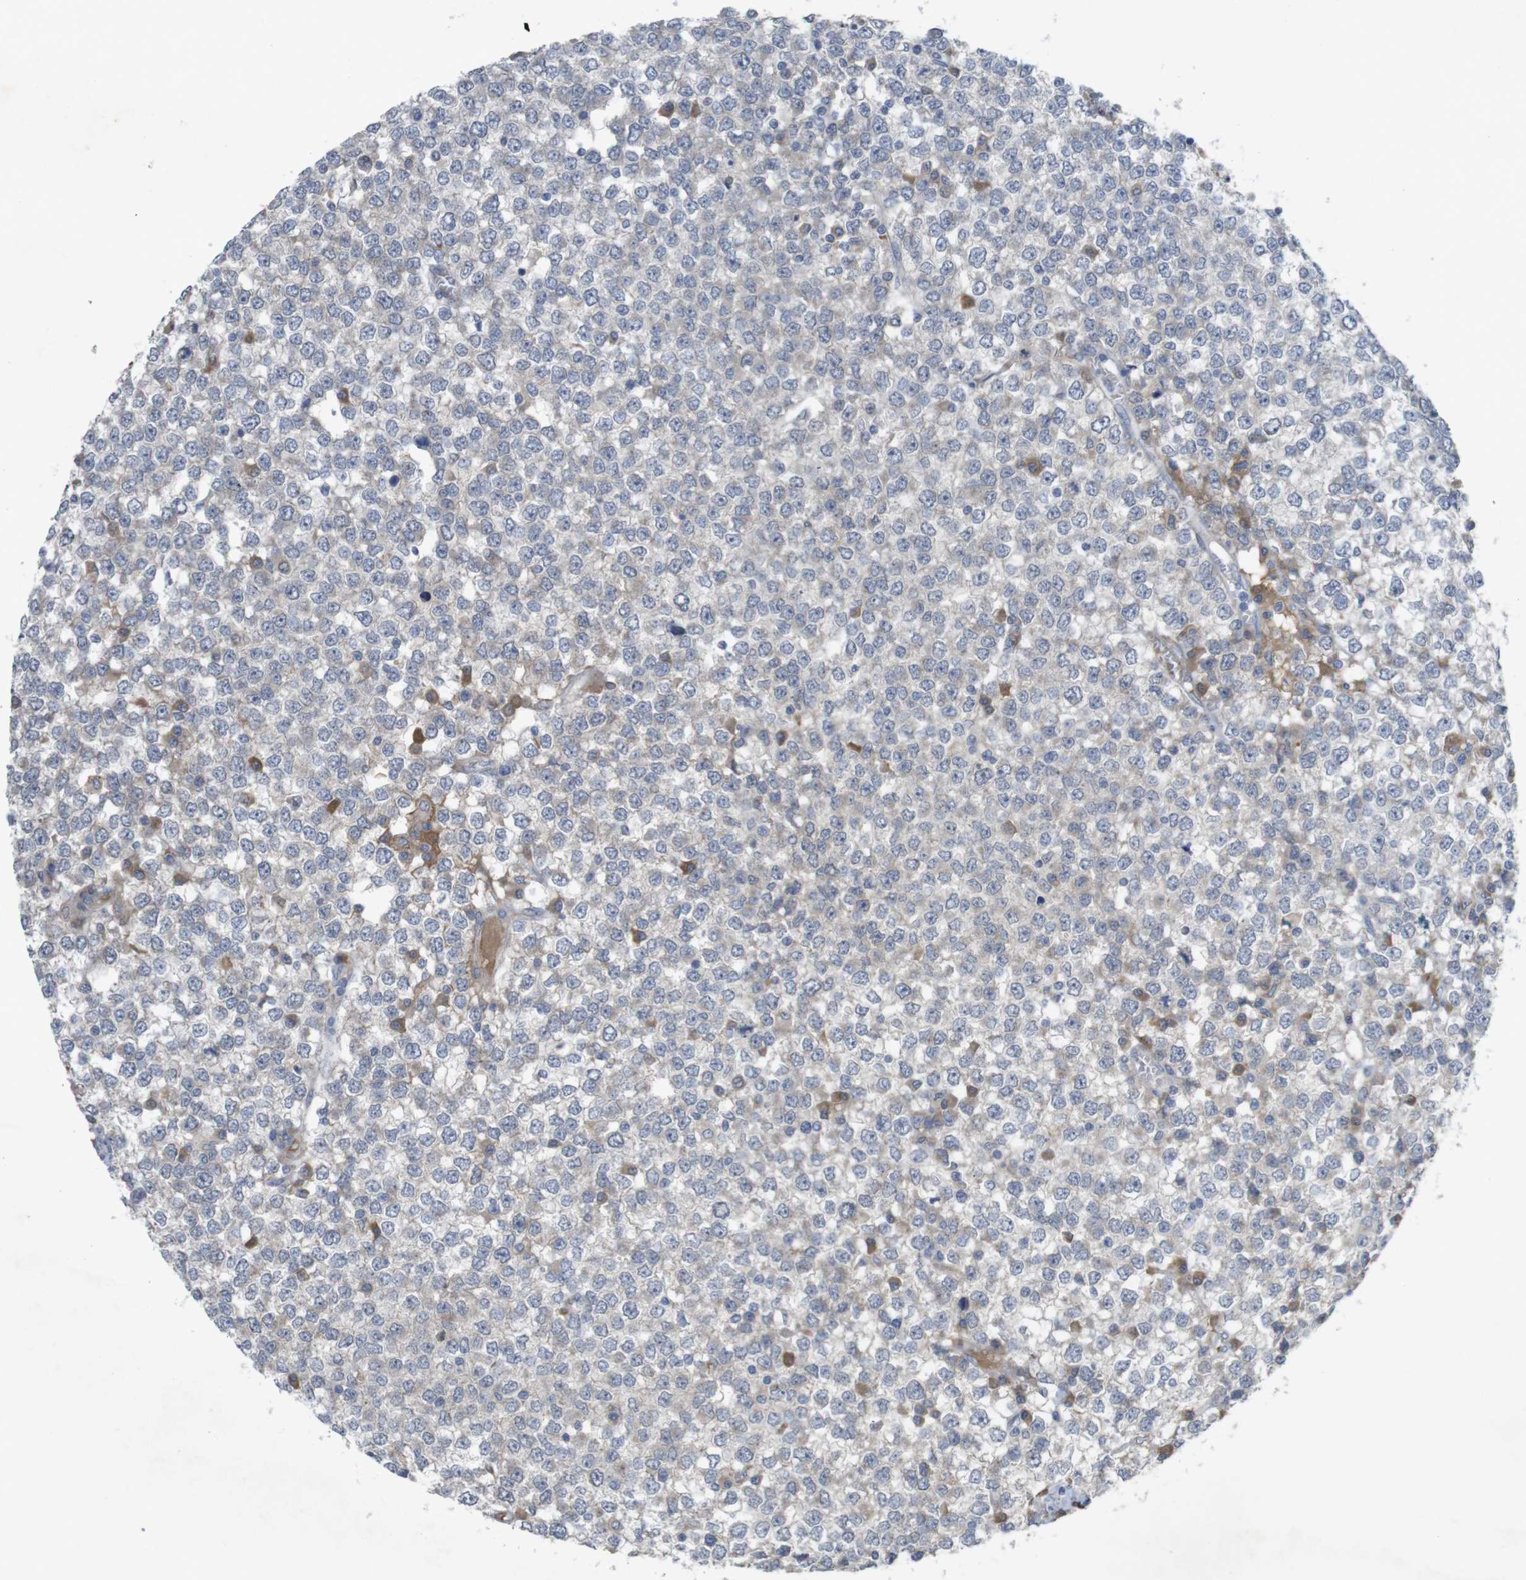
{"staining": {"intensity": "weak", "quantity": "<25%", "location": "cytoplasmic/membranous"}, "tissue": "testis cancer", "cell_type": "Tumor cells", "image_type": "cancer", "snomed": [{"axis": "morphology", "description": "Seminoma, NOS"}, {"axis": "topography", "description": "Testis"}], "caption": "IHC of human seminoma (testis) shows no staining in tumor cells.", "gene": "BCAR3", "patient": {"sex": "male", "age": 65}}